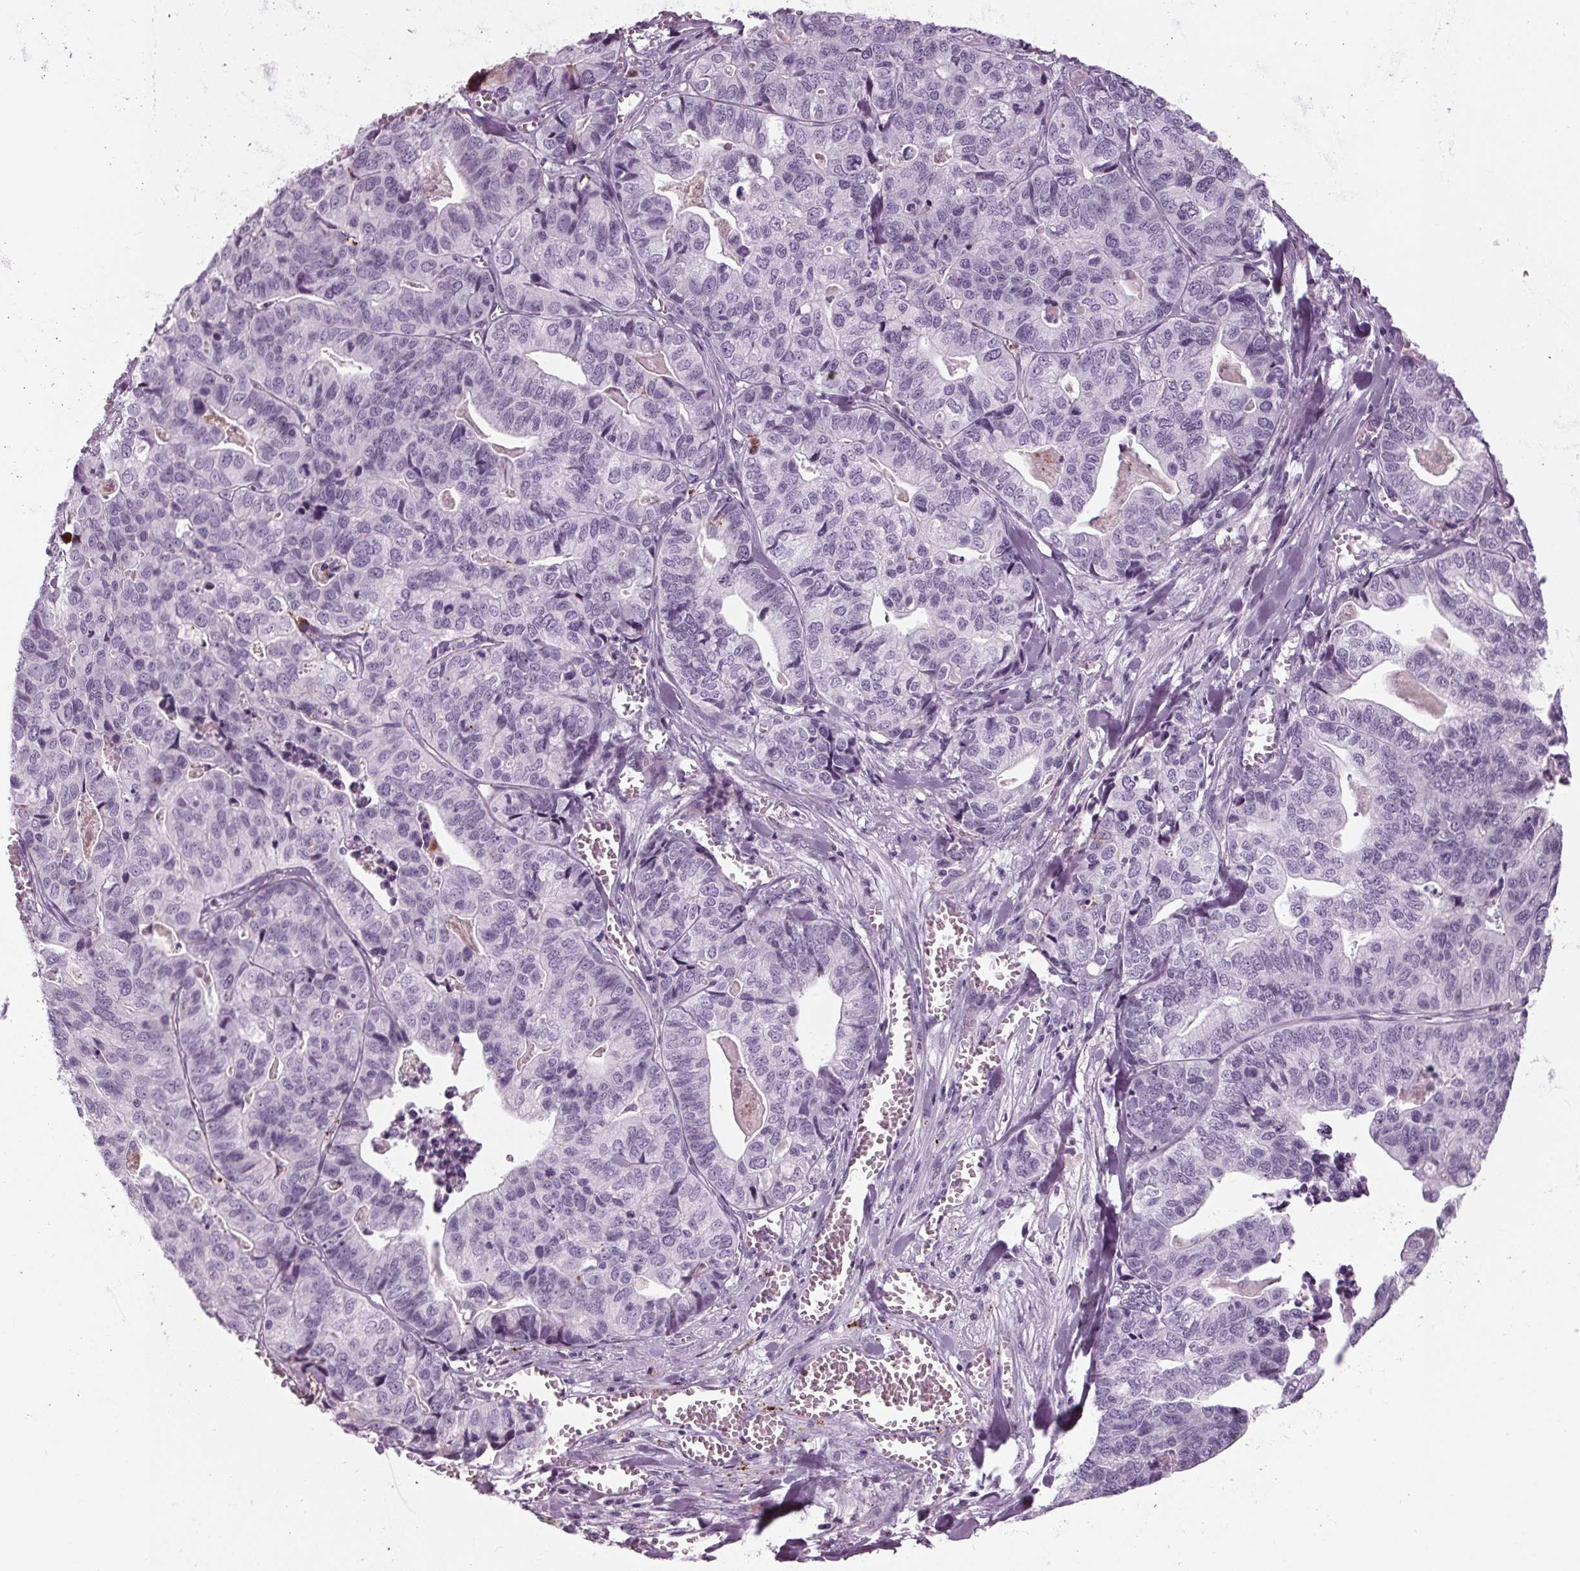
{"staining": {"intensity": "negative", "quantity": "none", "location": "none"}, "tissue": "stomach cancer", "cell_type": "Tumor cells", "image_type": "cancer", "snomed": [{"axis": "morphology", "description": "Adenocarcinoma, NOS"}, {"axis": "topography", "description": "Stomach, upper"}], "caption": "Protein analysis of adenocarcinoma (stomach) reveals no significant positivity in tumor cells. Brightfield microscopy of immunohistochemistry stained with DAB (brown) and hematoxylin (blue), captured at high magnification.", "gene": "CYP3A43", "patient": {"sex": "female", "age": 67}}